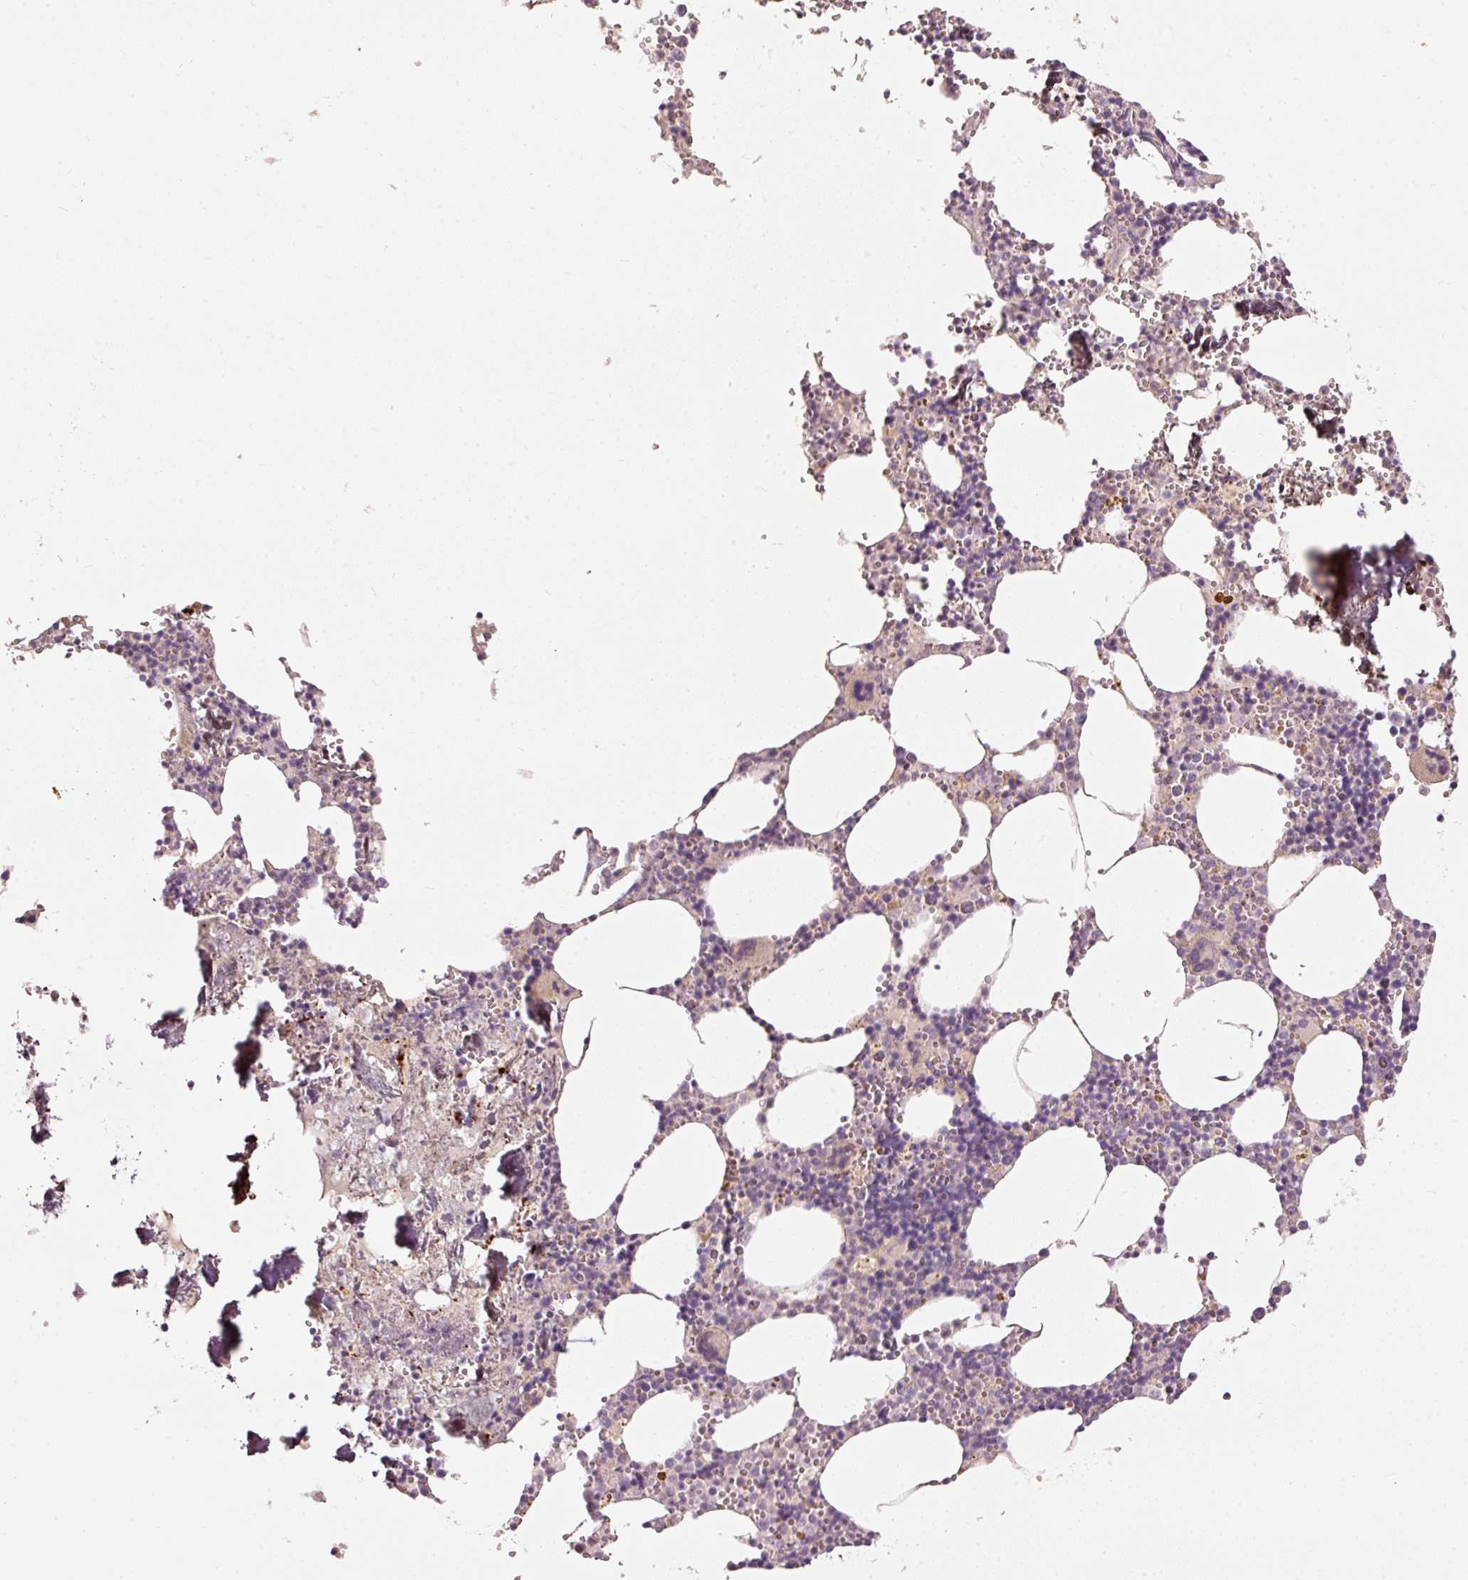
{"staining": {"intensity": "weak", "quantity": "<25%", "location": "cytoplasmic/membranous"}, "tissue": "bone marrow", "cell_type": "Hematopoietic cells", "image_type": "normal", "snomed": [{"axis": "morphology", "description": "Normal tissue, NOS"}, {"axis": "topography", "description": "Bone marrow"}], "caption": "An immunohistochemistry (IHC) histopathology image of unremarkable bone marrow is shown. There is no staining in hematopoietic cells of bone marrow.", "gene": "KLHL21", "patient": {"sex": "male", "age": 54}}